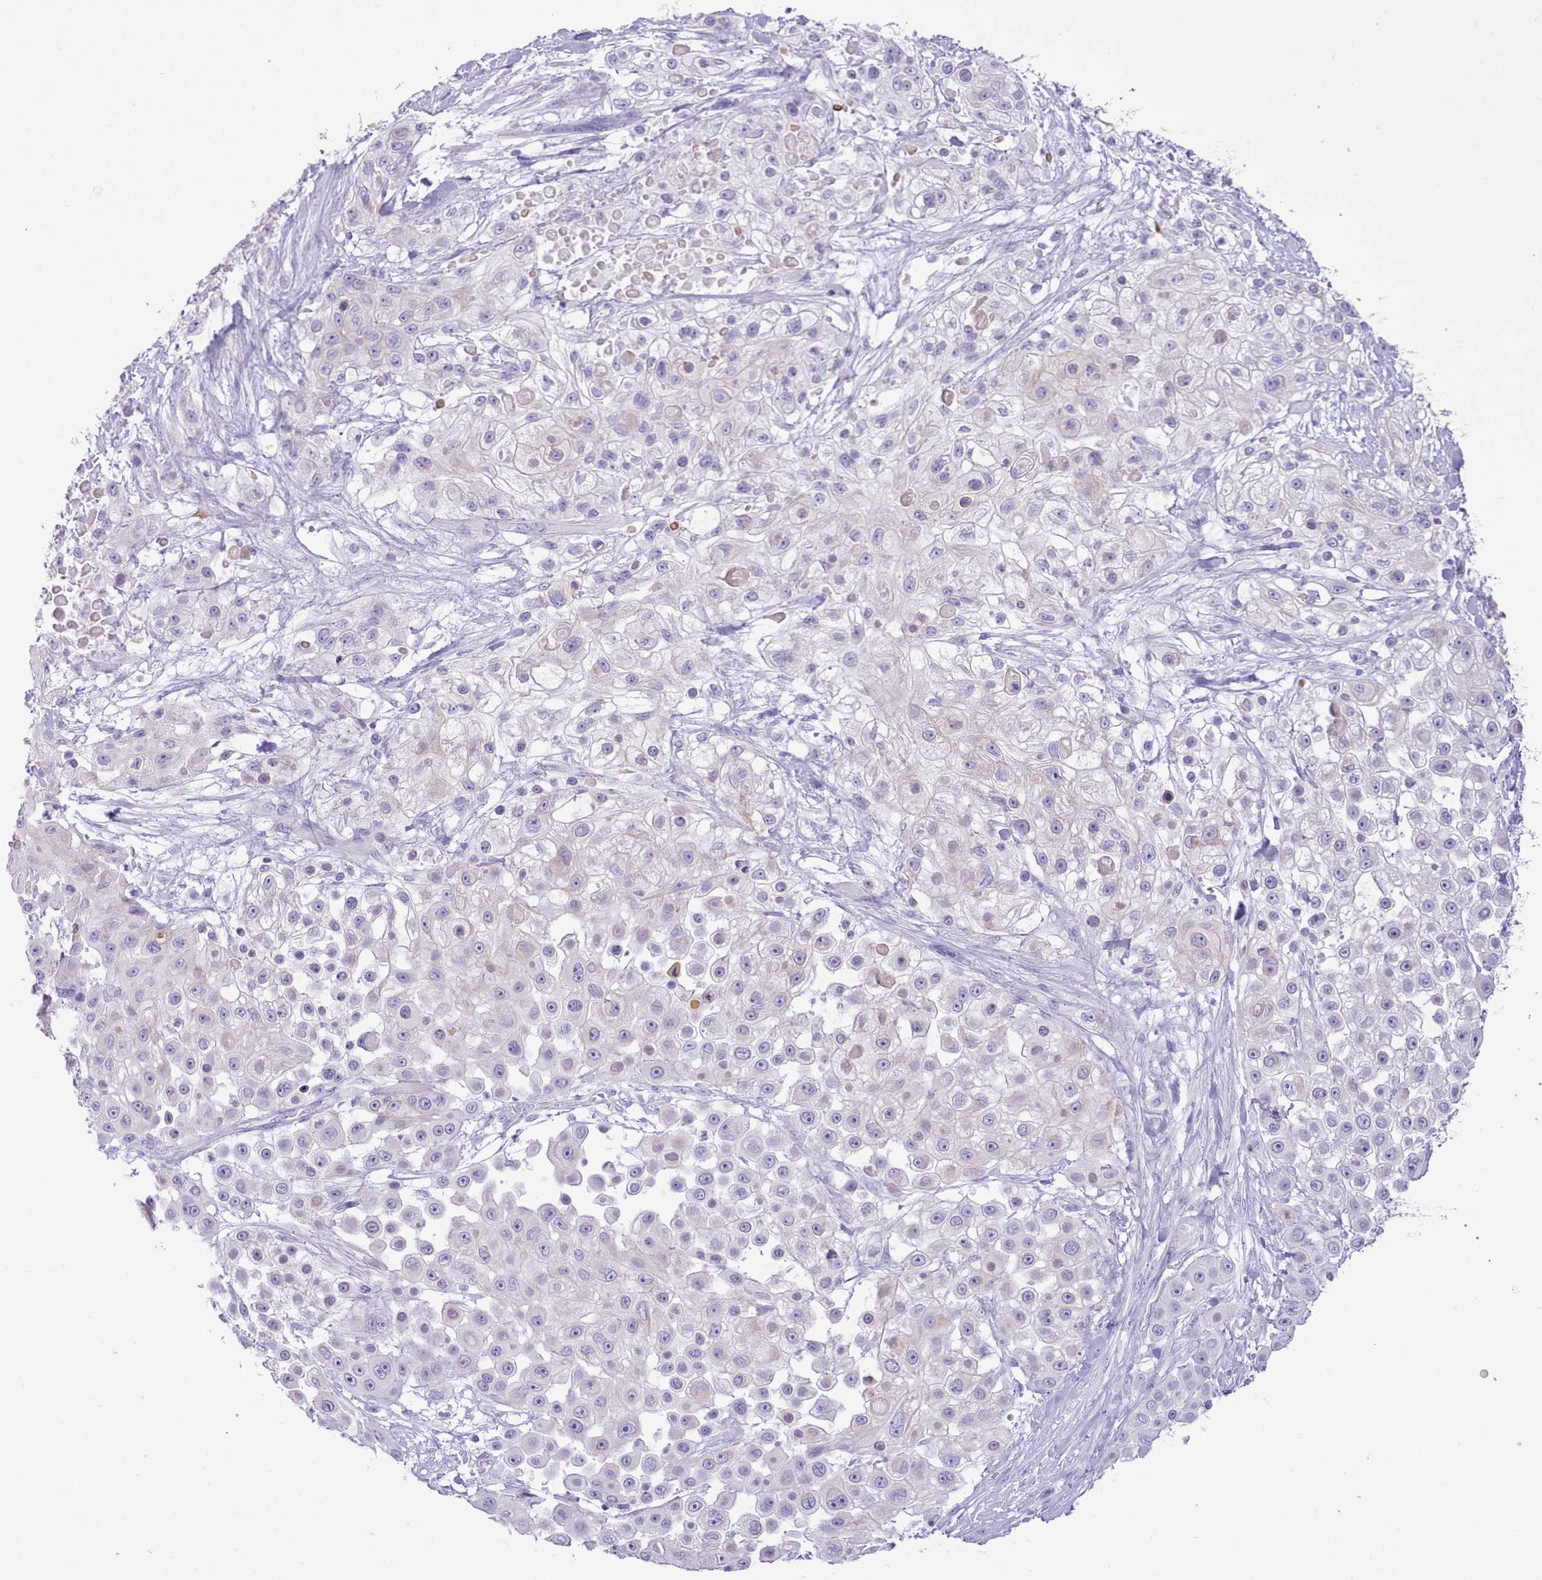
{"staining": {"intensity": "negative", "quantity": "none", "location": "none"}, "tissue": "skin cancer", "cell_type": "Tumor cells", "image_type": "cancer", "snomed": [{"axis": "morphology", "description": "Squamous cell carcinoma, NOS"}, {"axis": "topography", "description": "Skin"}], "caption": "Tumor cells are negative for brown protein staining in skin cancer.", "gene": "MDFI", "patient": {"sex": "male", "age": 67}}